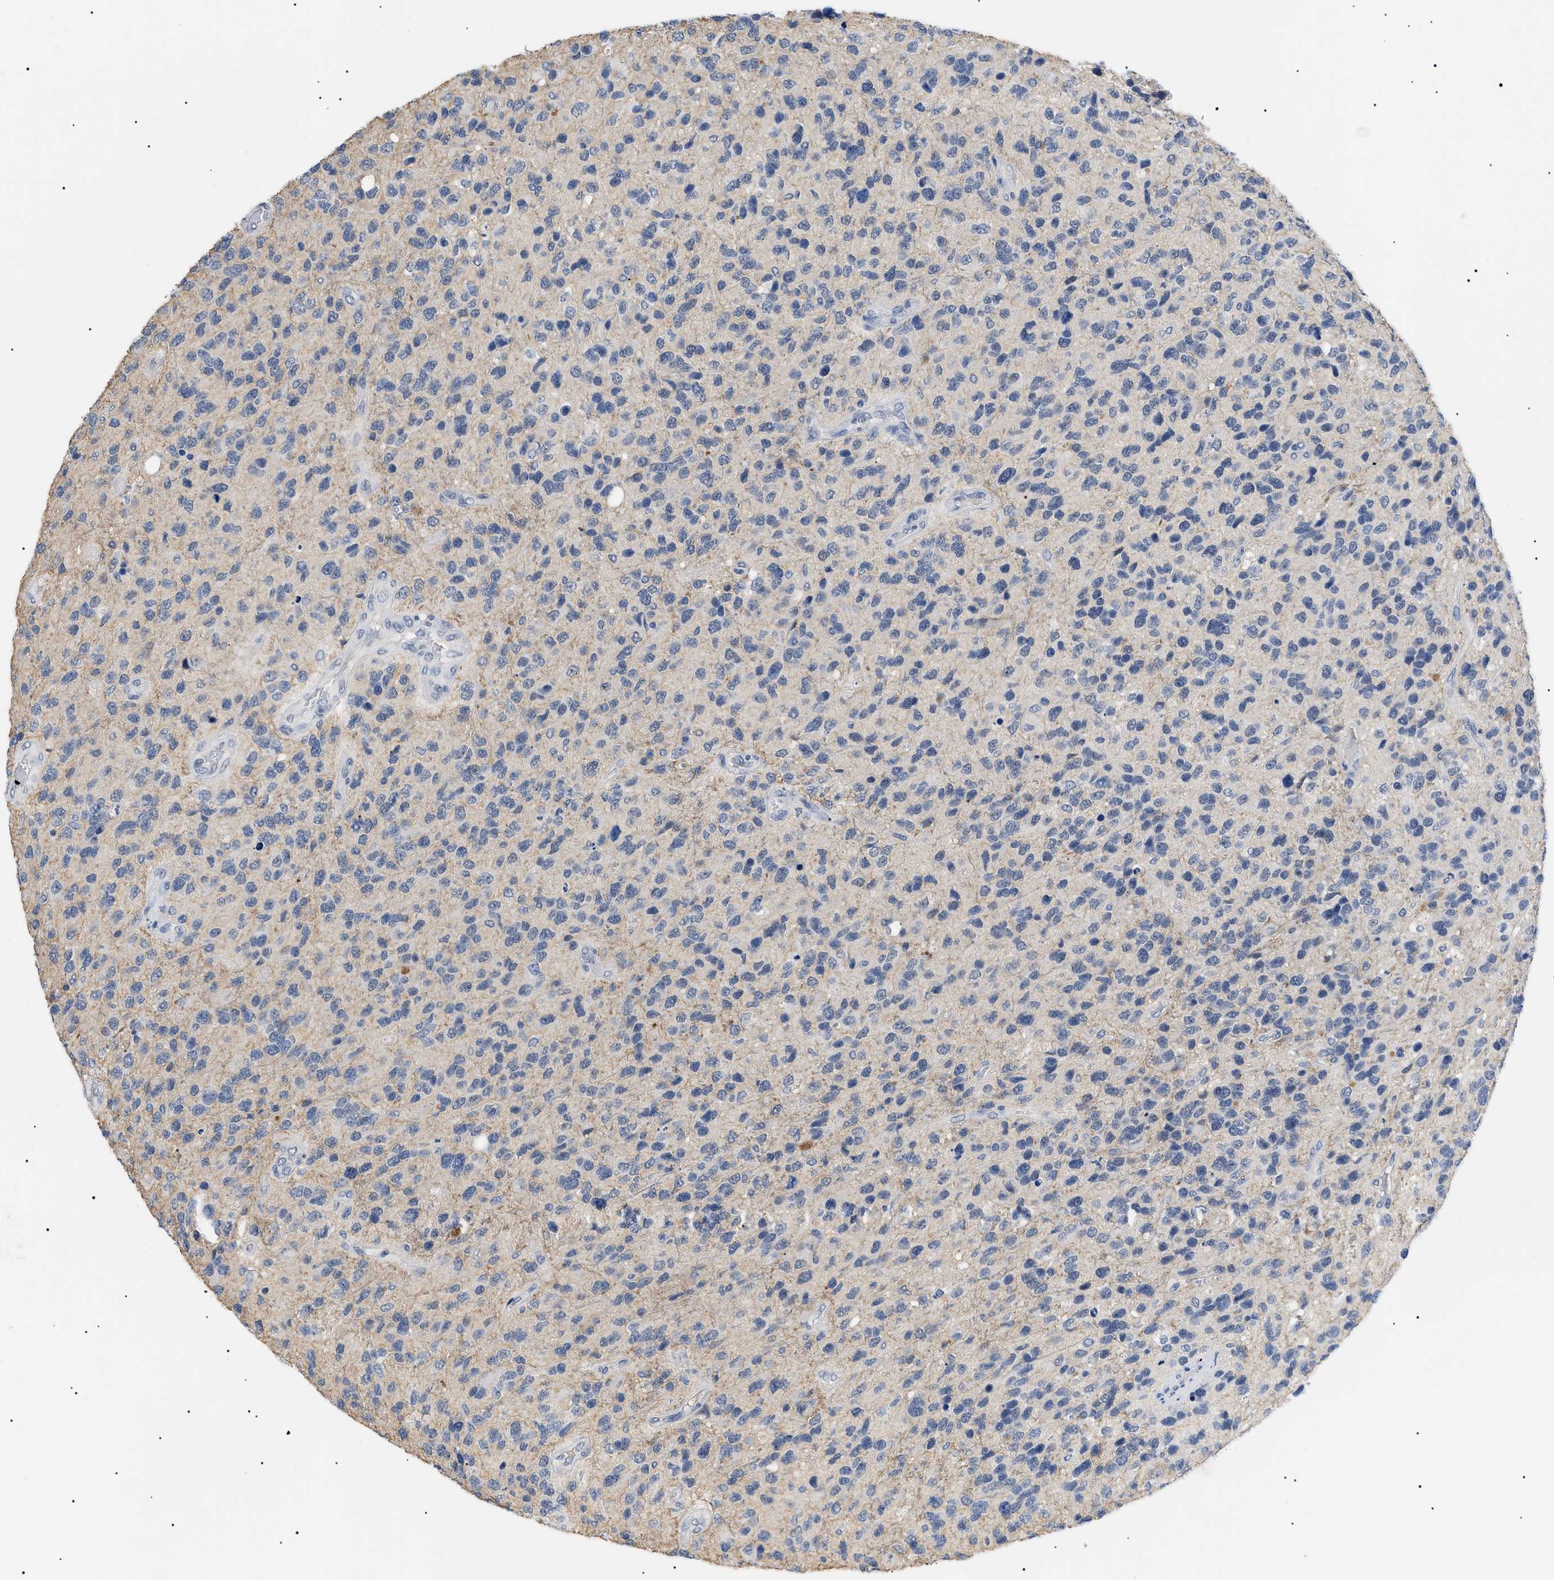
{"staining": {"intensity": "negative", "quantity": "none", "location": "none"}, "tissue": "glioma", "cell_type": "Tumor cells", "image_type": "cancer", "snomed": [{"axis": "morphology", "description": "Glioma, malignant, High grade"}, {"axis": "topography", "description": "Brain"}], "caption": "The image shows no staining of tumor cells in malignant high-grade glioma. (DAB (3,3'-diaminobenzidine) immunohistochemistry visualized using brightfield microscopy, high magnification).", "gene": "PRRT2", "patient": {"sex": "female", "age": 58}}